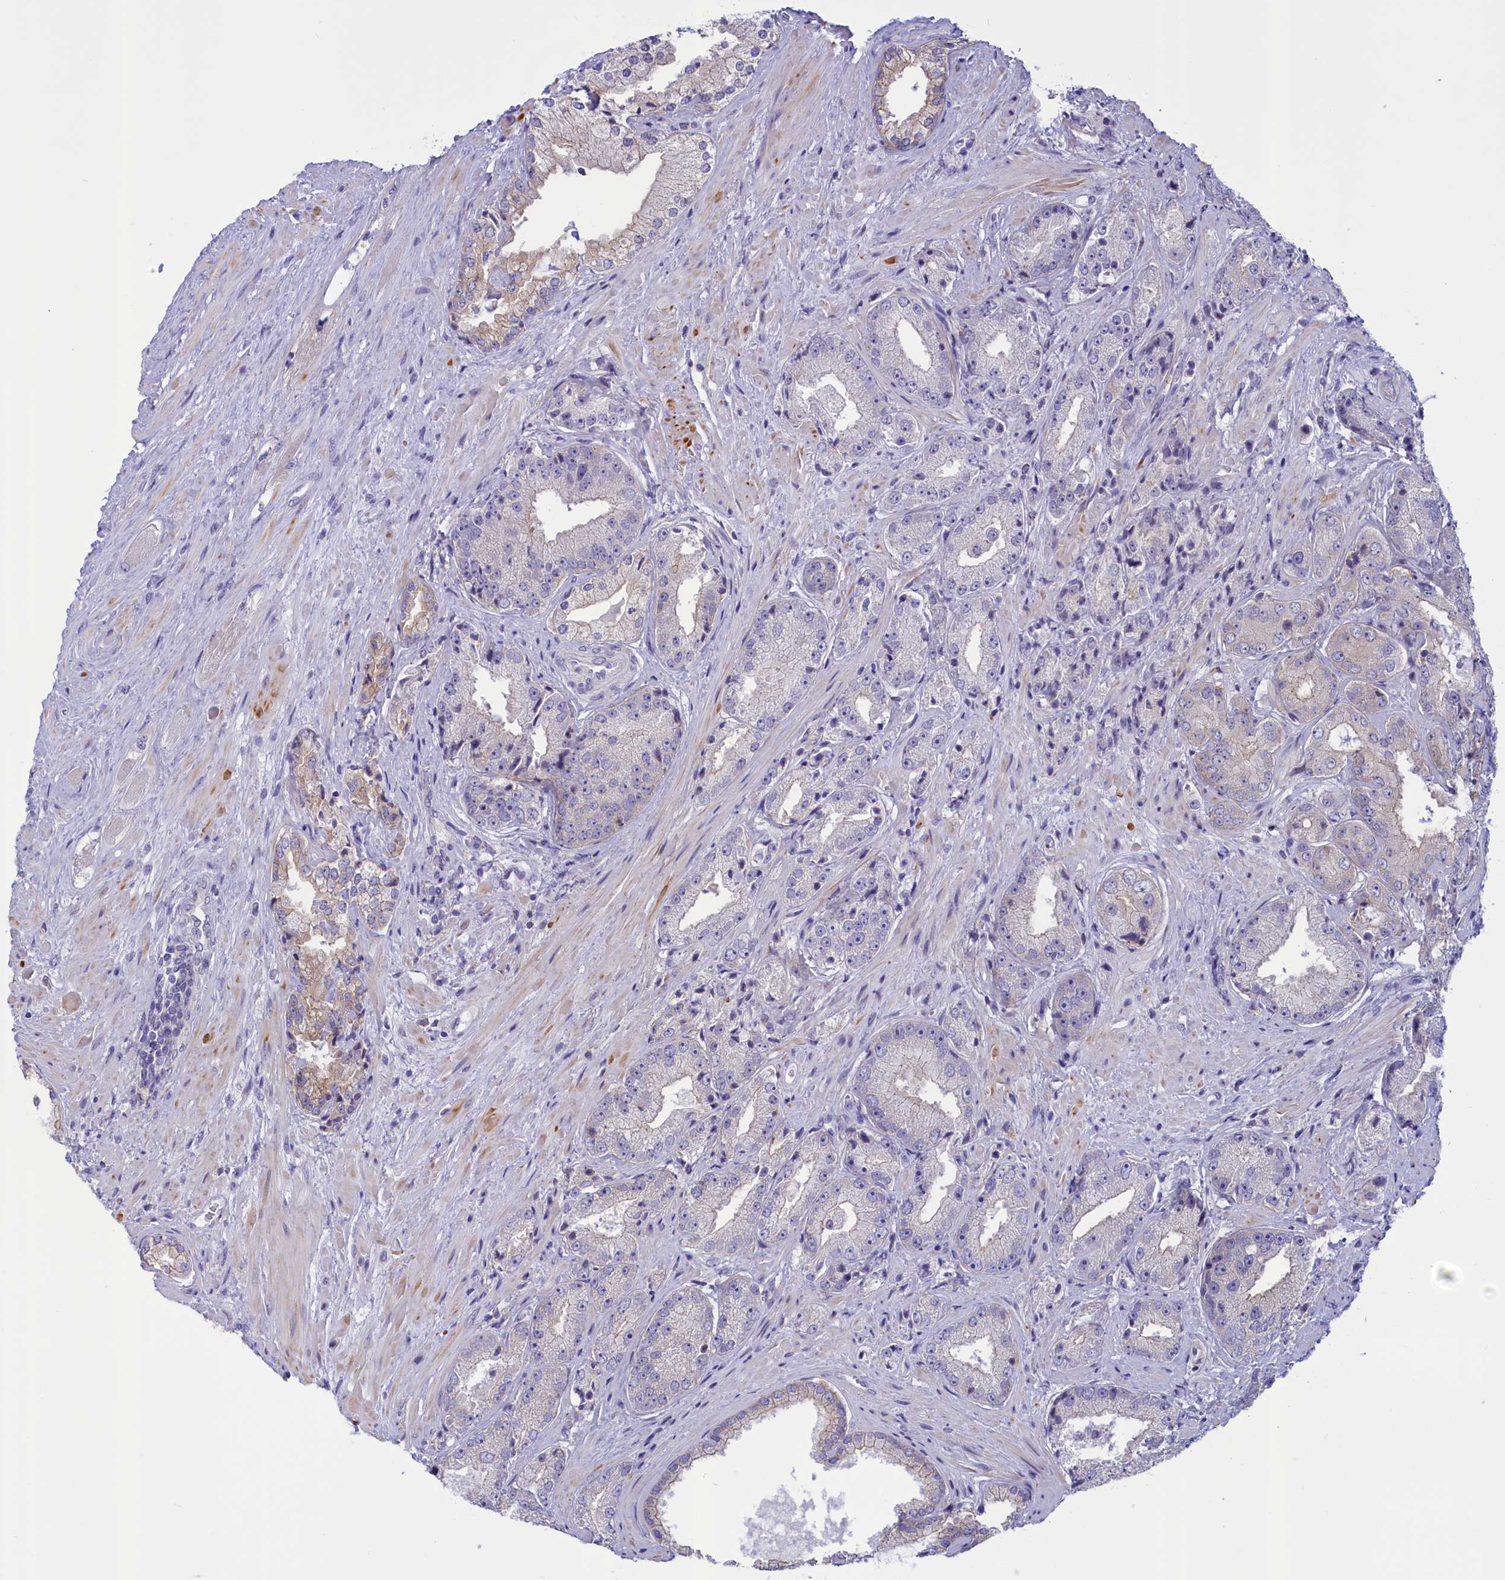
{"staining": {"intensity": "negative", "quantity": "none", "location": "none"}, "tissue": "prostate cancer", "cell_type": "Tumor cells", "image_type": "cancer", "snomed": [{"axis": "morphology", "description": "Adenocarcinoma, High grade"}, {"axis": "topography", "description": "Prostate"}], "caption": "Image shows no protein staining in tumor cells of prostate cancer tissue. (DAB (3,3'-diaminobenzidine) immunohistochemistry with hematoxylin counter stain).", "gene": "CORO2A", "patient": {"sex": "male", "age": 71}}